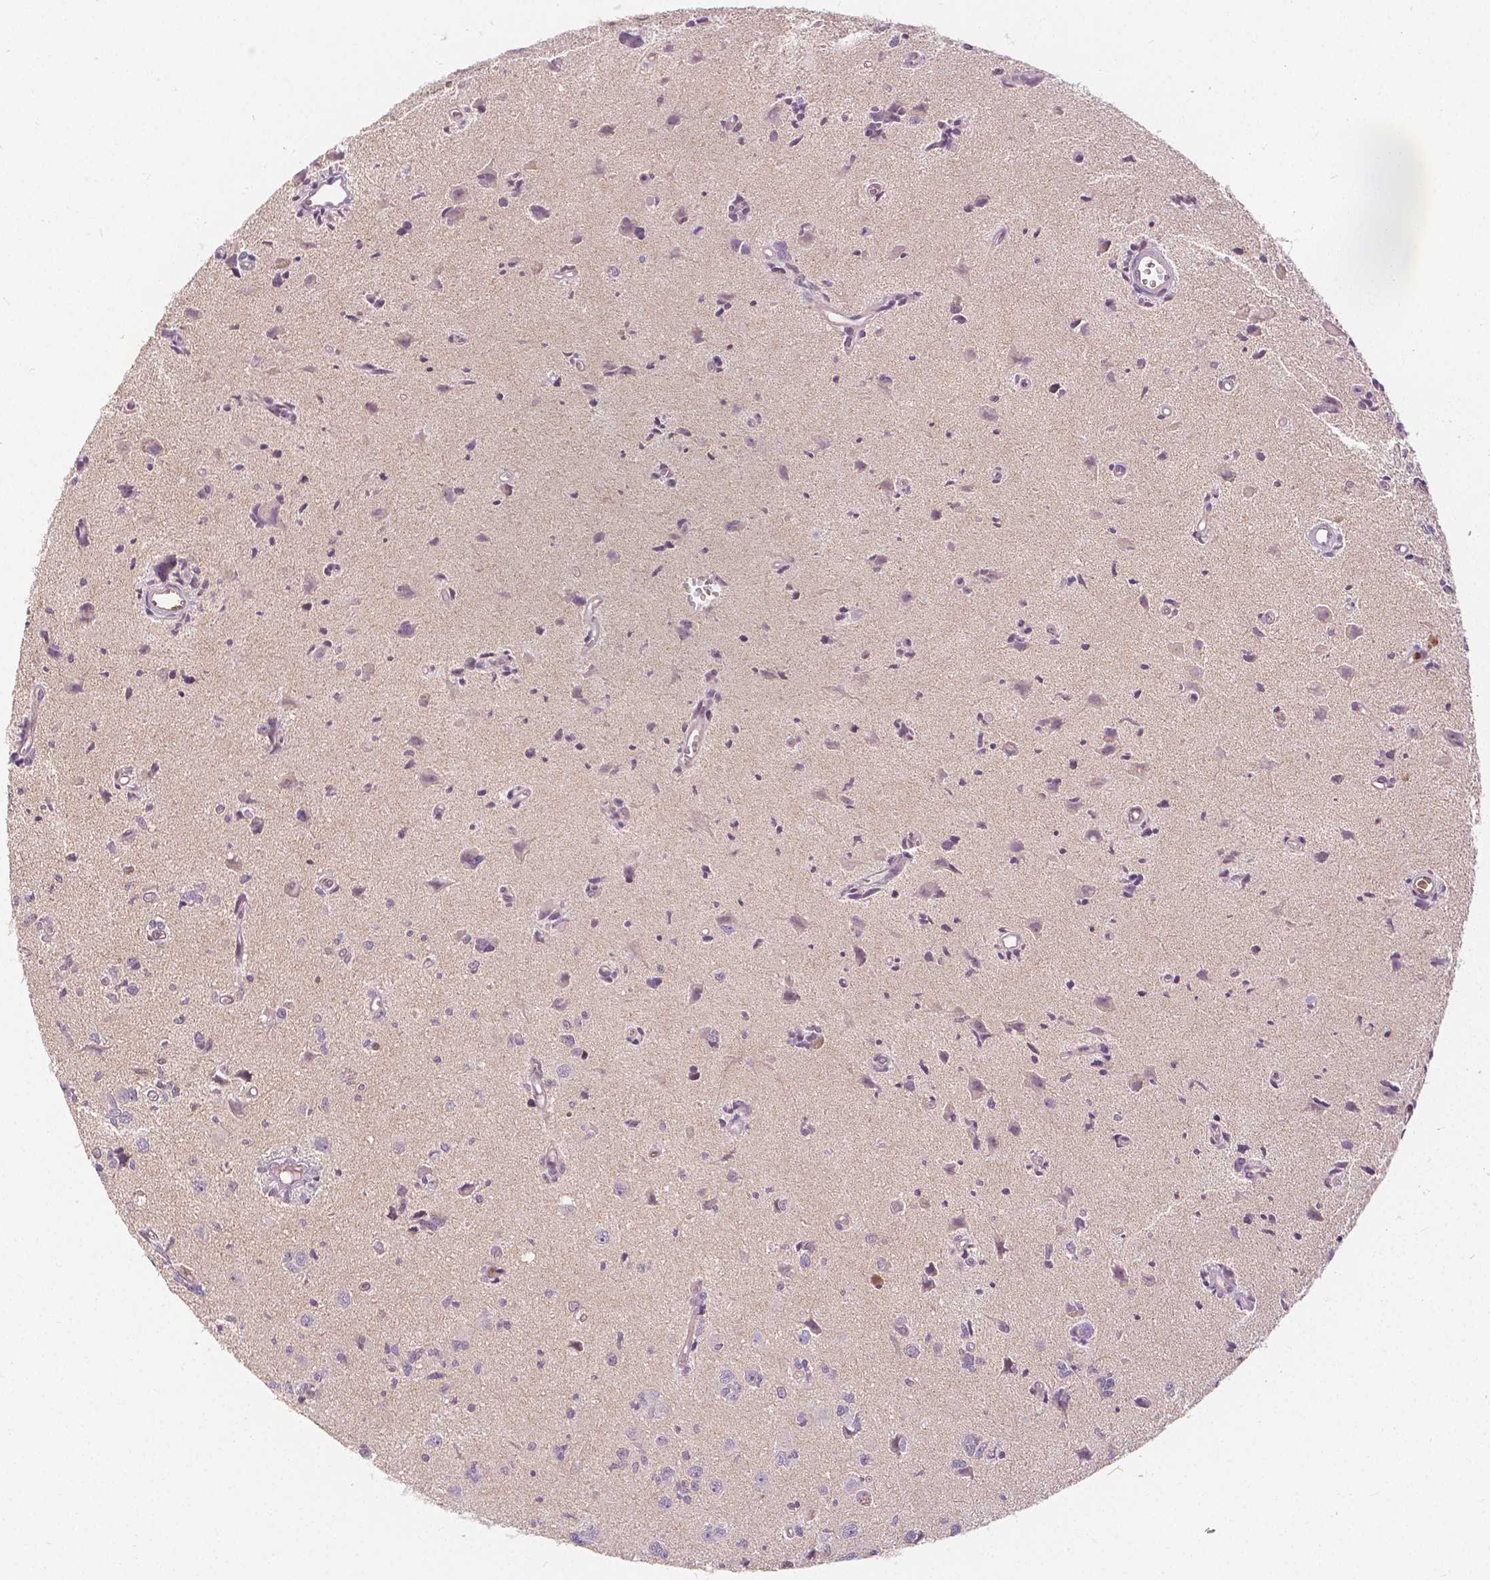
{"staining": {"intensity": "negative", "quantity": "none", "location": "none"}, "tissue": "glioma", "cell_type": "Tumor cells", "image_type": "cancer", "snomed": [{"axis": "morphology", "description": "Glioma, malignant, High grade"}, {"axis": "topography", "description": "Brain"}], "caption": "High magnification brightfield microscopy of glioma stained with DAB (brown) and counterstained with hematoxylin (blue): tumor cells show no significant staining.", "gene": "NAPRT", "patient": {"sex": "male", "age": 67}}